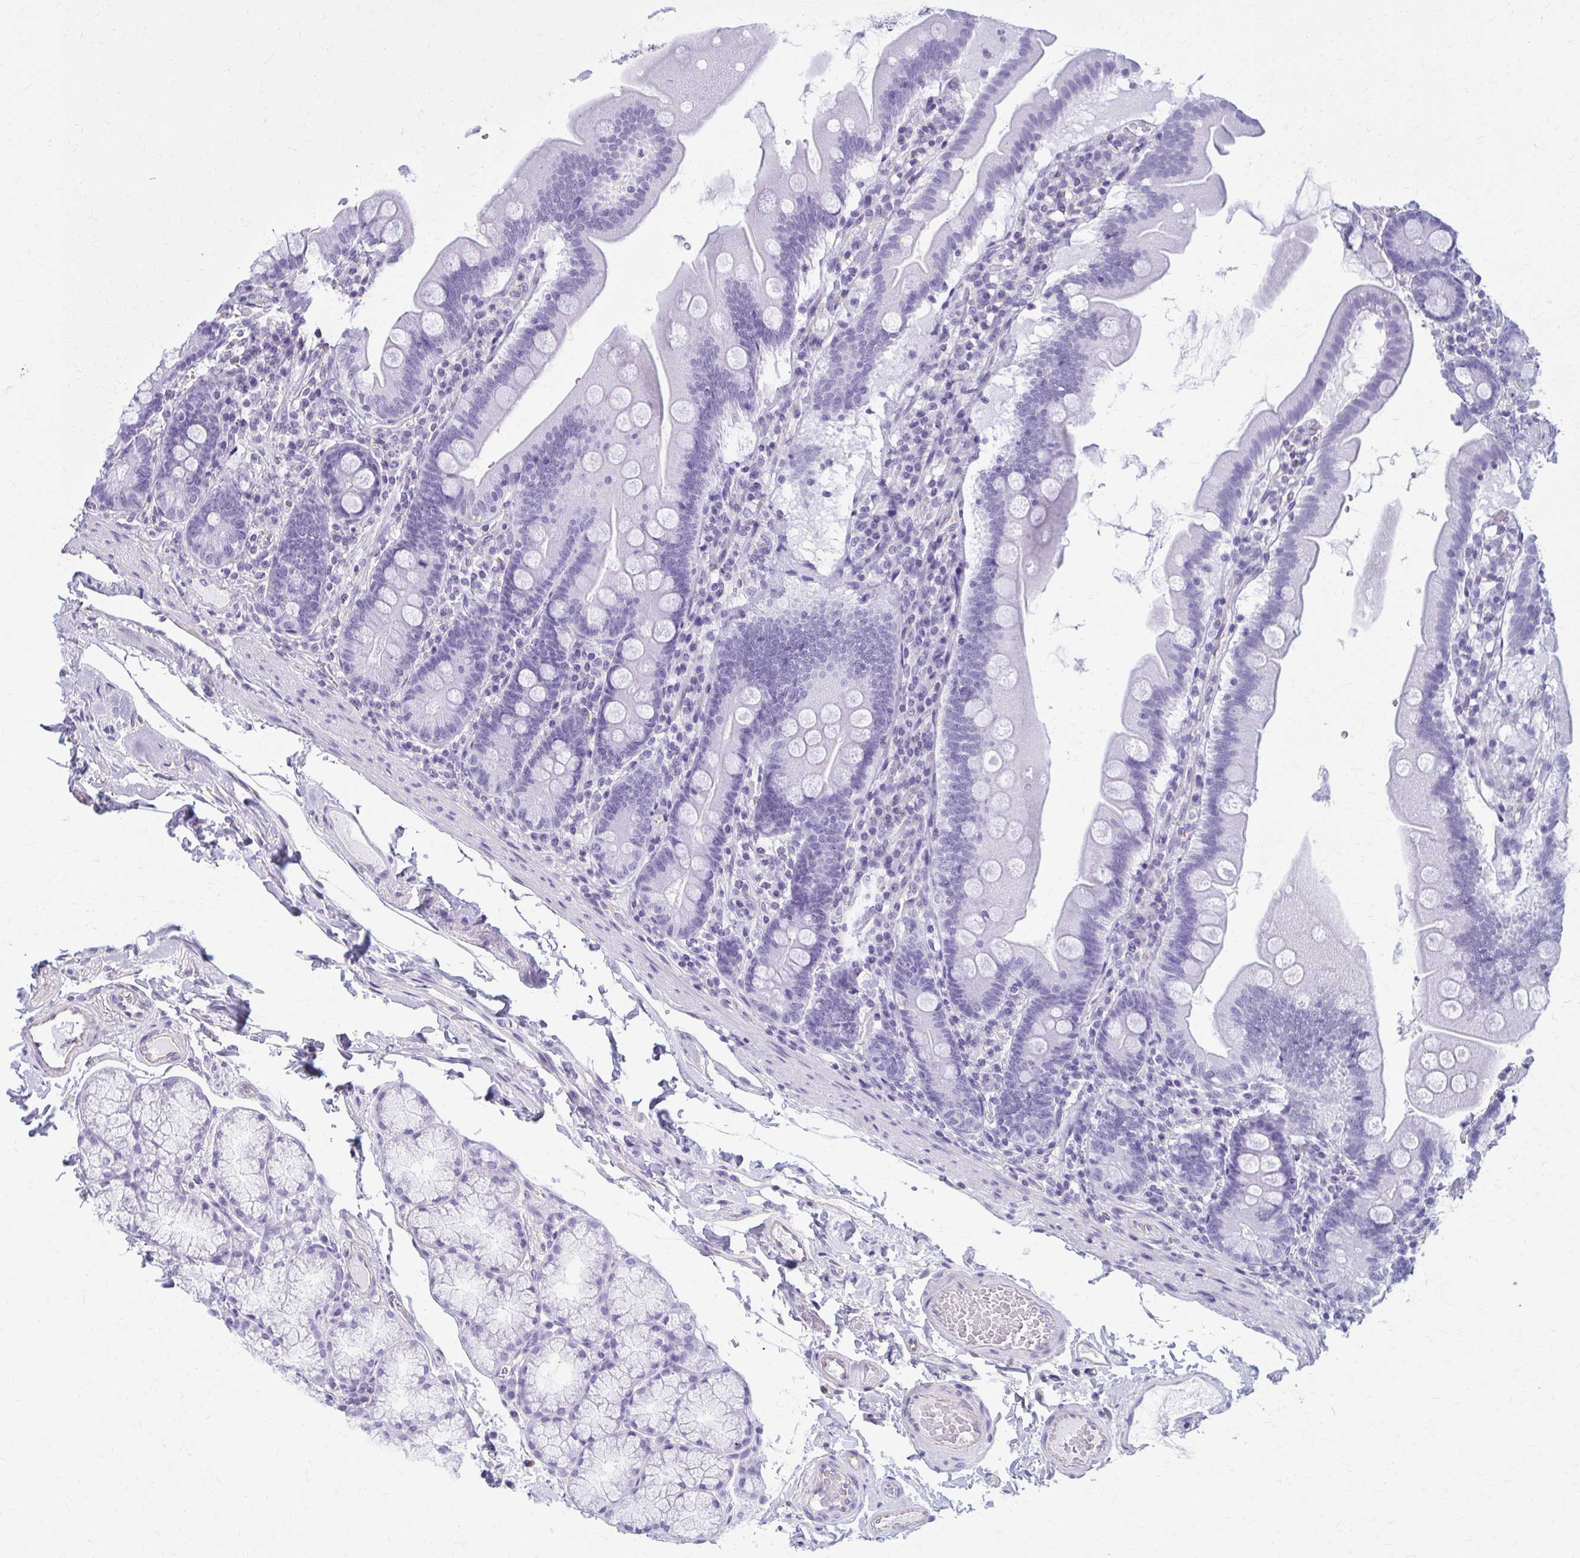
{"staining": {"intensity": "negative", "quantity": "none", "location": "none"}, "tissue": "duodenum", "cell_type": "Glandular cells", "image_type": "normal", "snomed": [{"axis": "morphology", "description": "Normal tissue, NOS"}, {"axis": "topography", "description": "Duodenum"}], "caption": "A high-resolution photomicrograph shows IHC staining of benign duodenum, which shows no significant positivity in glandular cells. Nuclei are stained in blue.", "gene": "GFAP", "patient": {"sex": "female", "age": 67}}